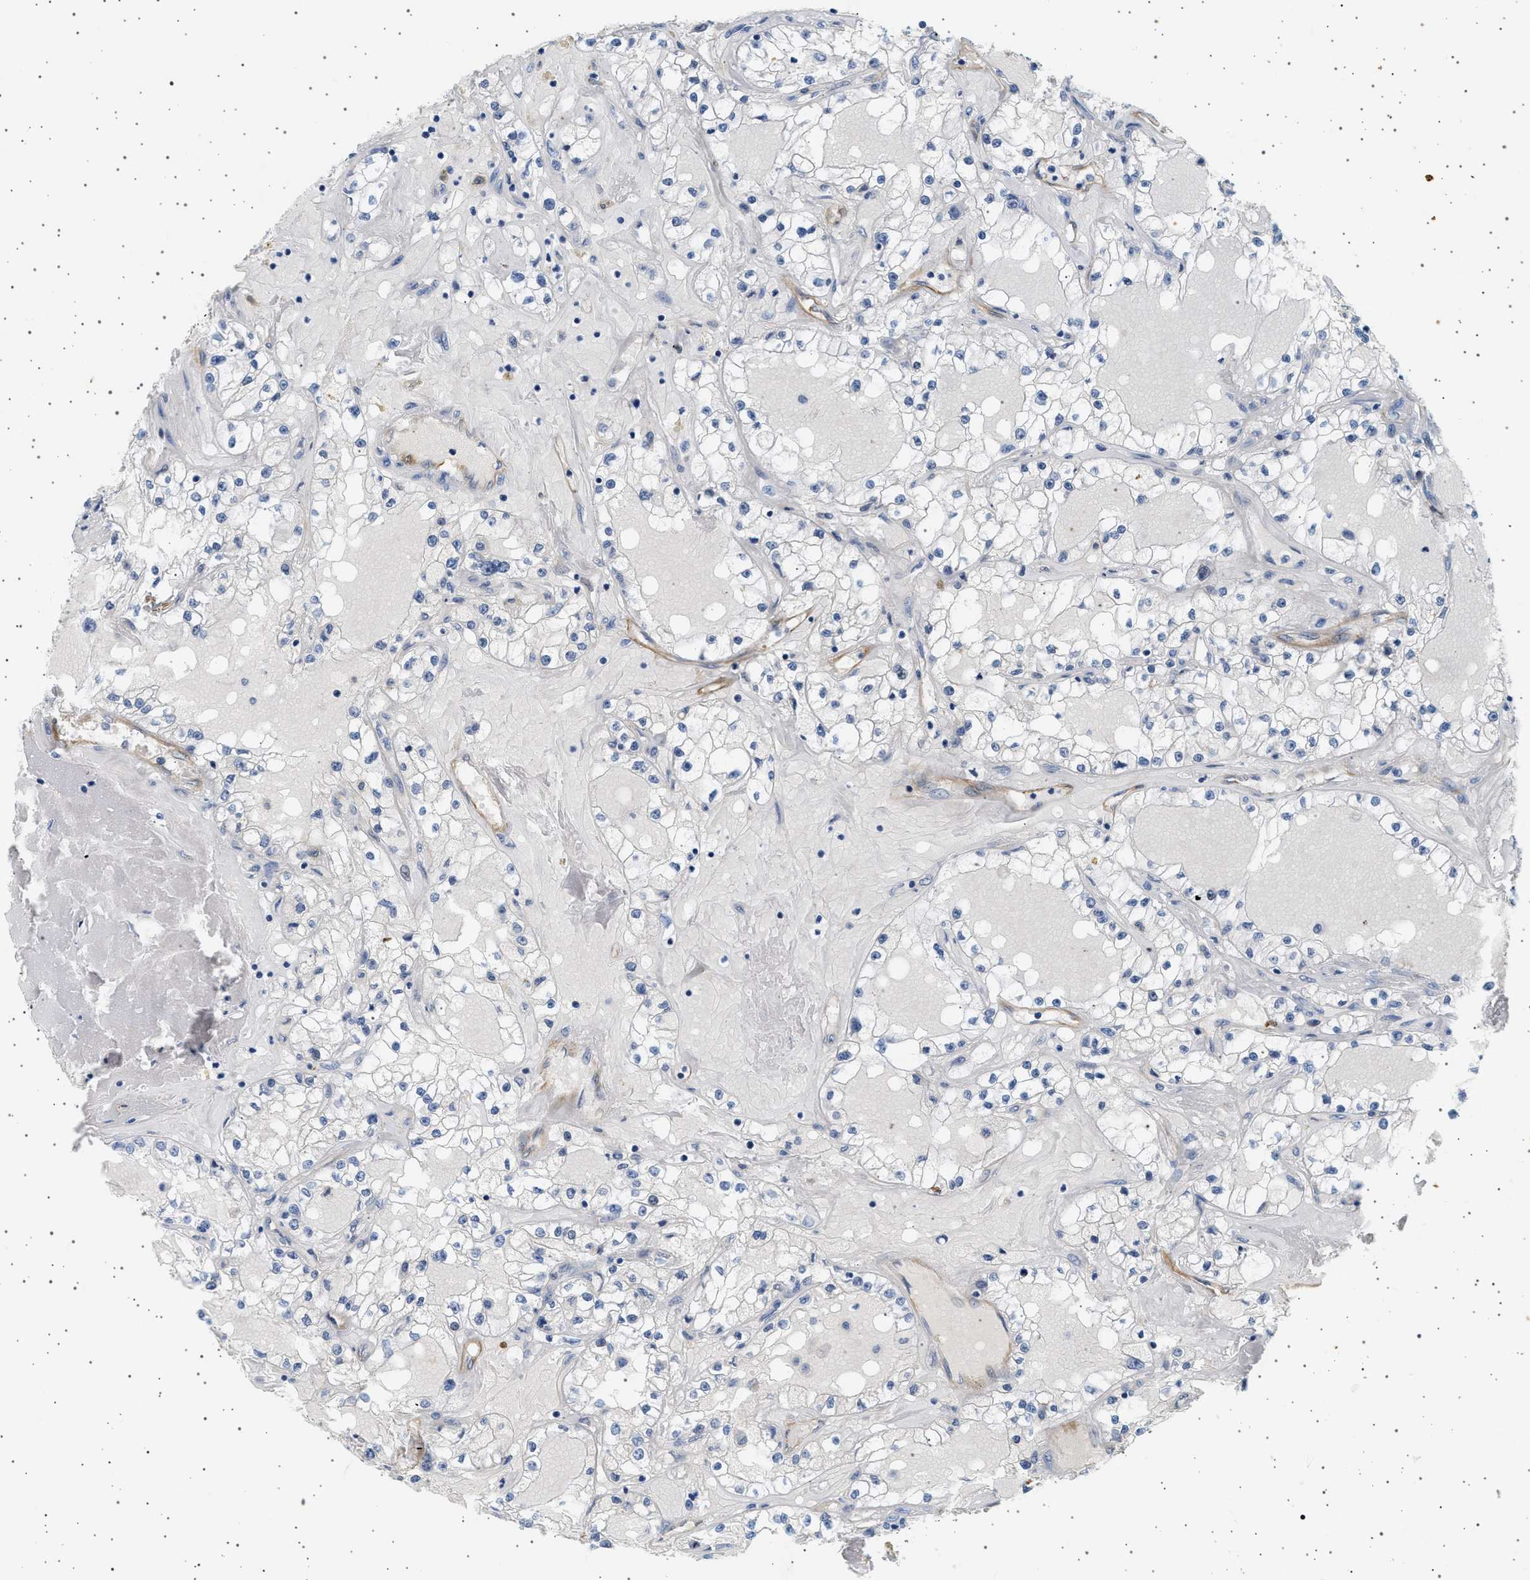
{"staining": {"intensity": "negative", "quantity": "none", "location": "none"}, "tissue": "renal cancer", "cell_type": "Tumor cells", "image_type": "cancer", "snomed": [{"axis": "morphology", "description": "Adenocarcinoma, NOS"}, {"axis": "topography", "description": "Kidney"}], "caption": "Immunohistochemistry (IHC) image of neoplastic tissue: renal cancer stained with DAB (3,3'-diaminobenzidine) shows no significant protein staining in tumor cells.", "gene": "PLPP6", "patient": {"sex": "male", "age": 56}}